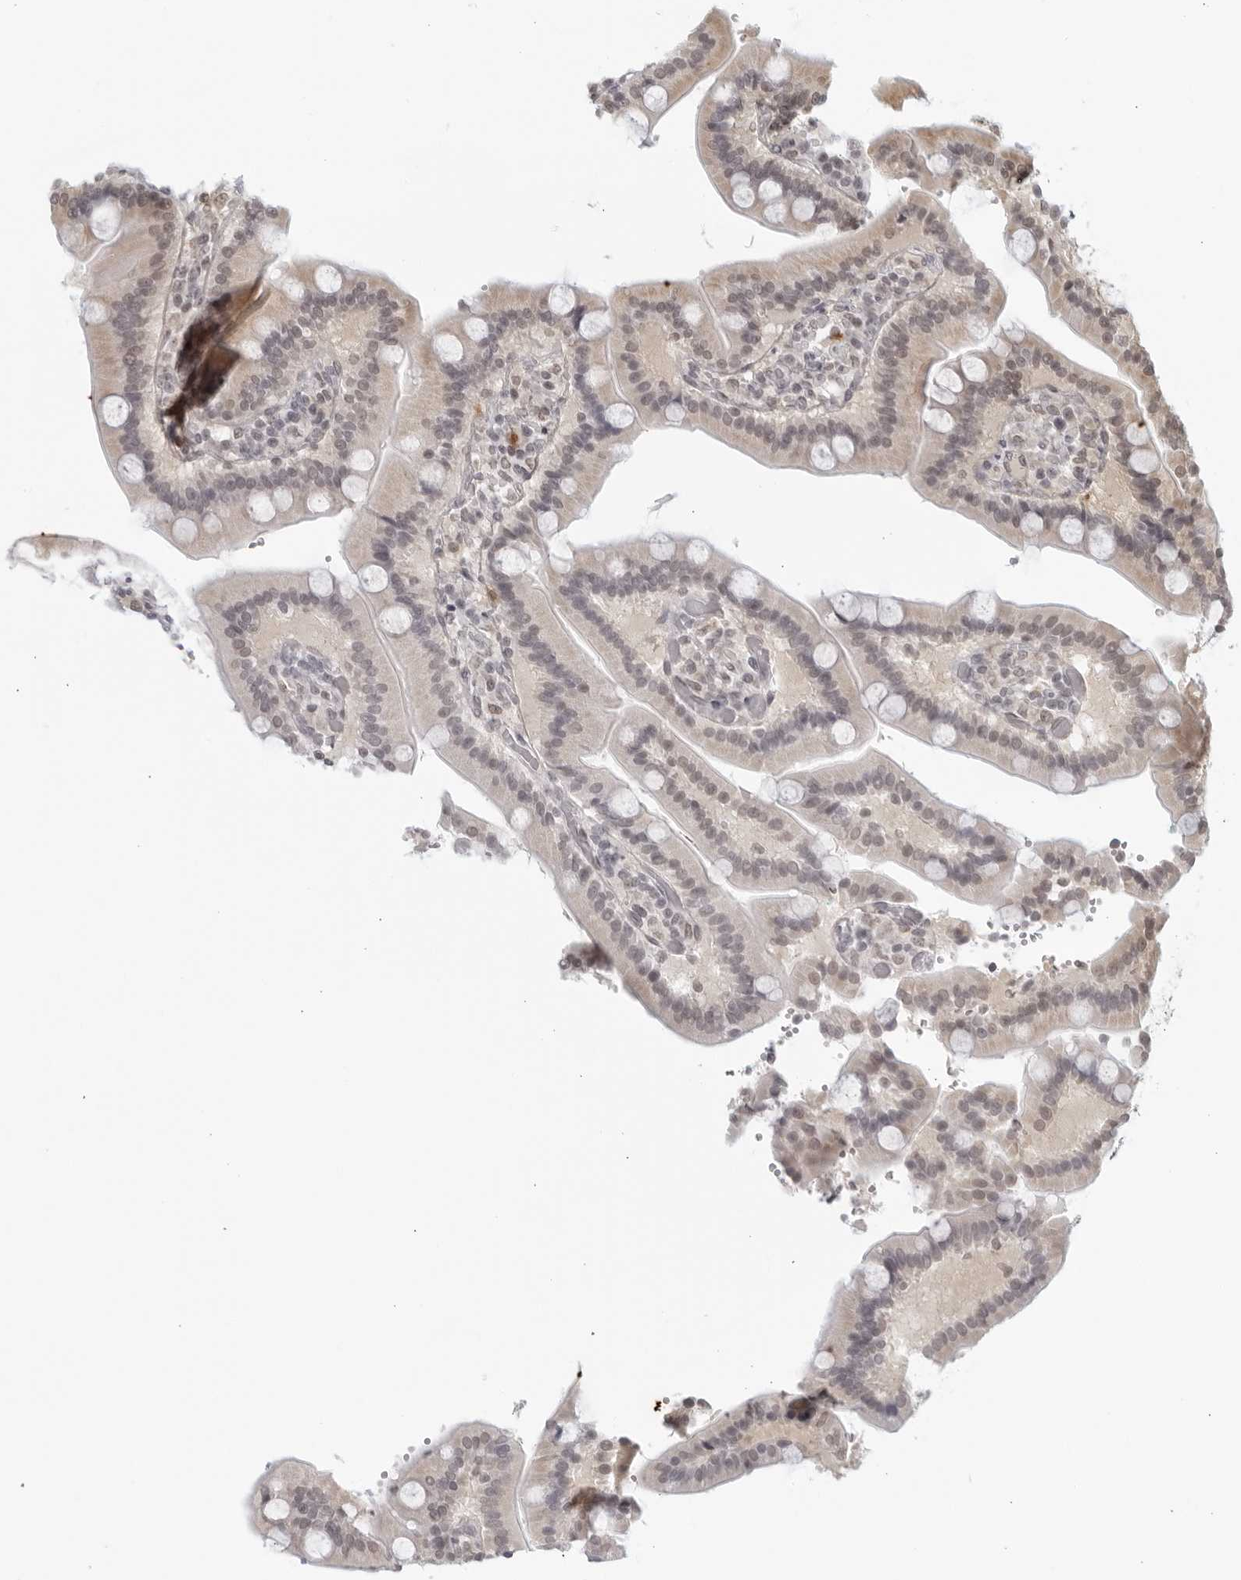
{"staining": {"intensity": "negative", "quantity": "none", "location": "none"}, "tissue": "duodenum", "cell_type": "Glandular cells", "image_type": "normal", "snomed": [{"axis": "morphology", "description": "Normal tissue, NOS"}, {"axis": "topography", "description": "Duodenum"}], "caption": "Immunohistochemical staining of unremarkable human duodenum reveals no significant positivity in glandular cells.", "gene": "RAB11FIP3", "patient": {"sex": "female", "age": 62}}